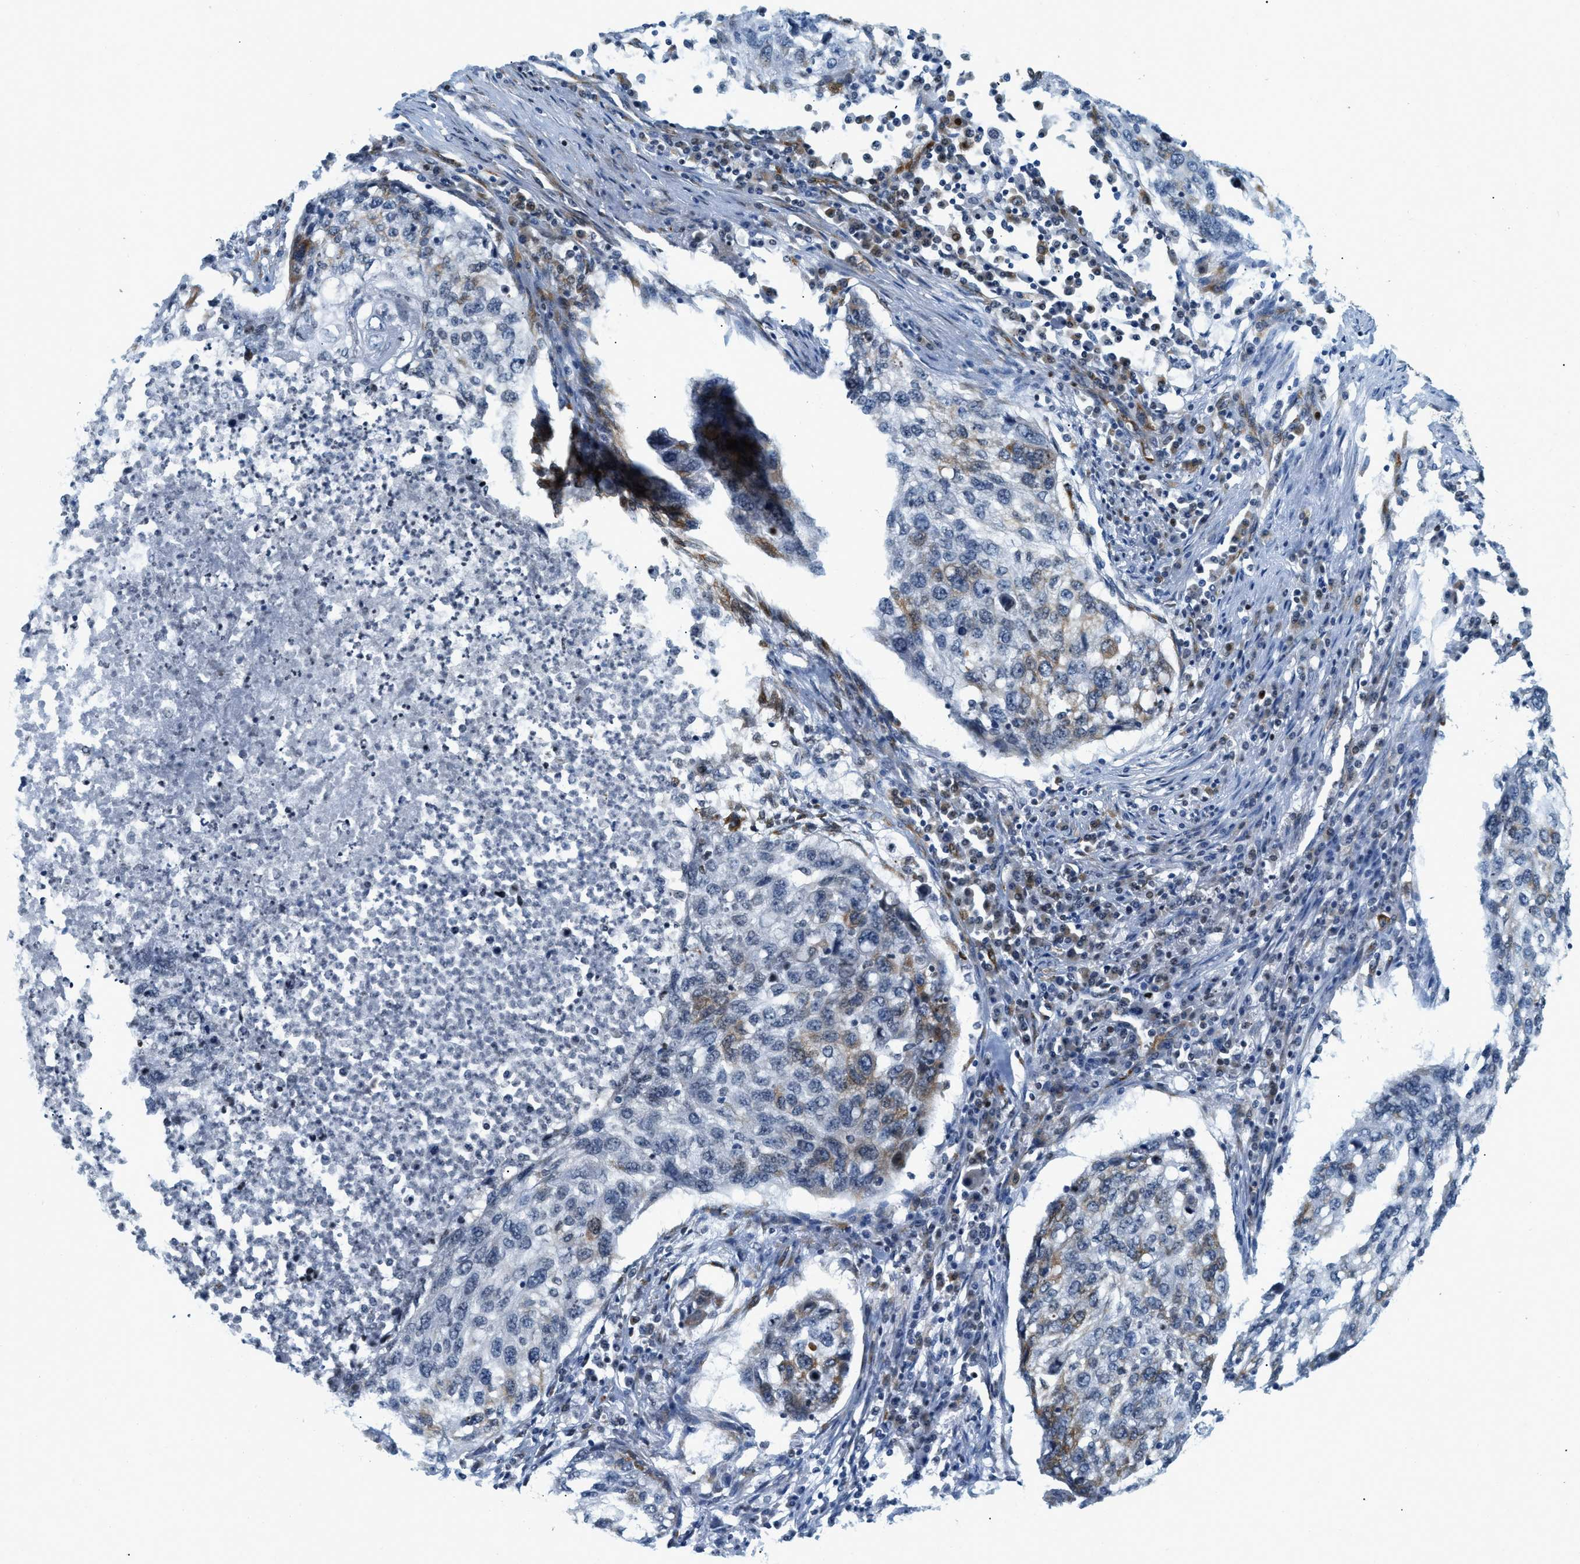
{"staining": {"intensity": "negative", "quantity": "none", "location": "none"}, "tissue": "lung cancer", "cell_type": "Tumor cells", "image_type": "cancer", "snomed": [{"axis": "morphology", "description": "Squamous cell carcinoma, NOS"}, {"axis": "topography", "description": "Lung"}], "caption": "Immunohistochemistry of human lung cancer exhibits no staining in tumor cells.", "gene": "UVRAG", "patient": {"sex": "female", "age": 63}}